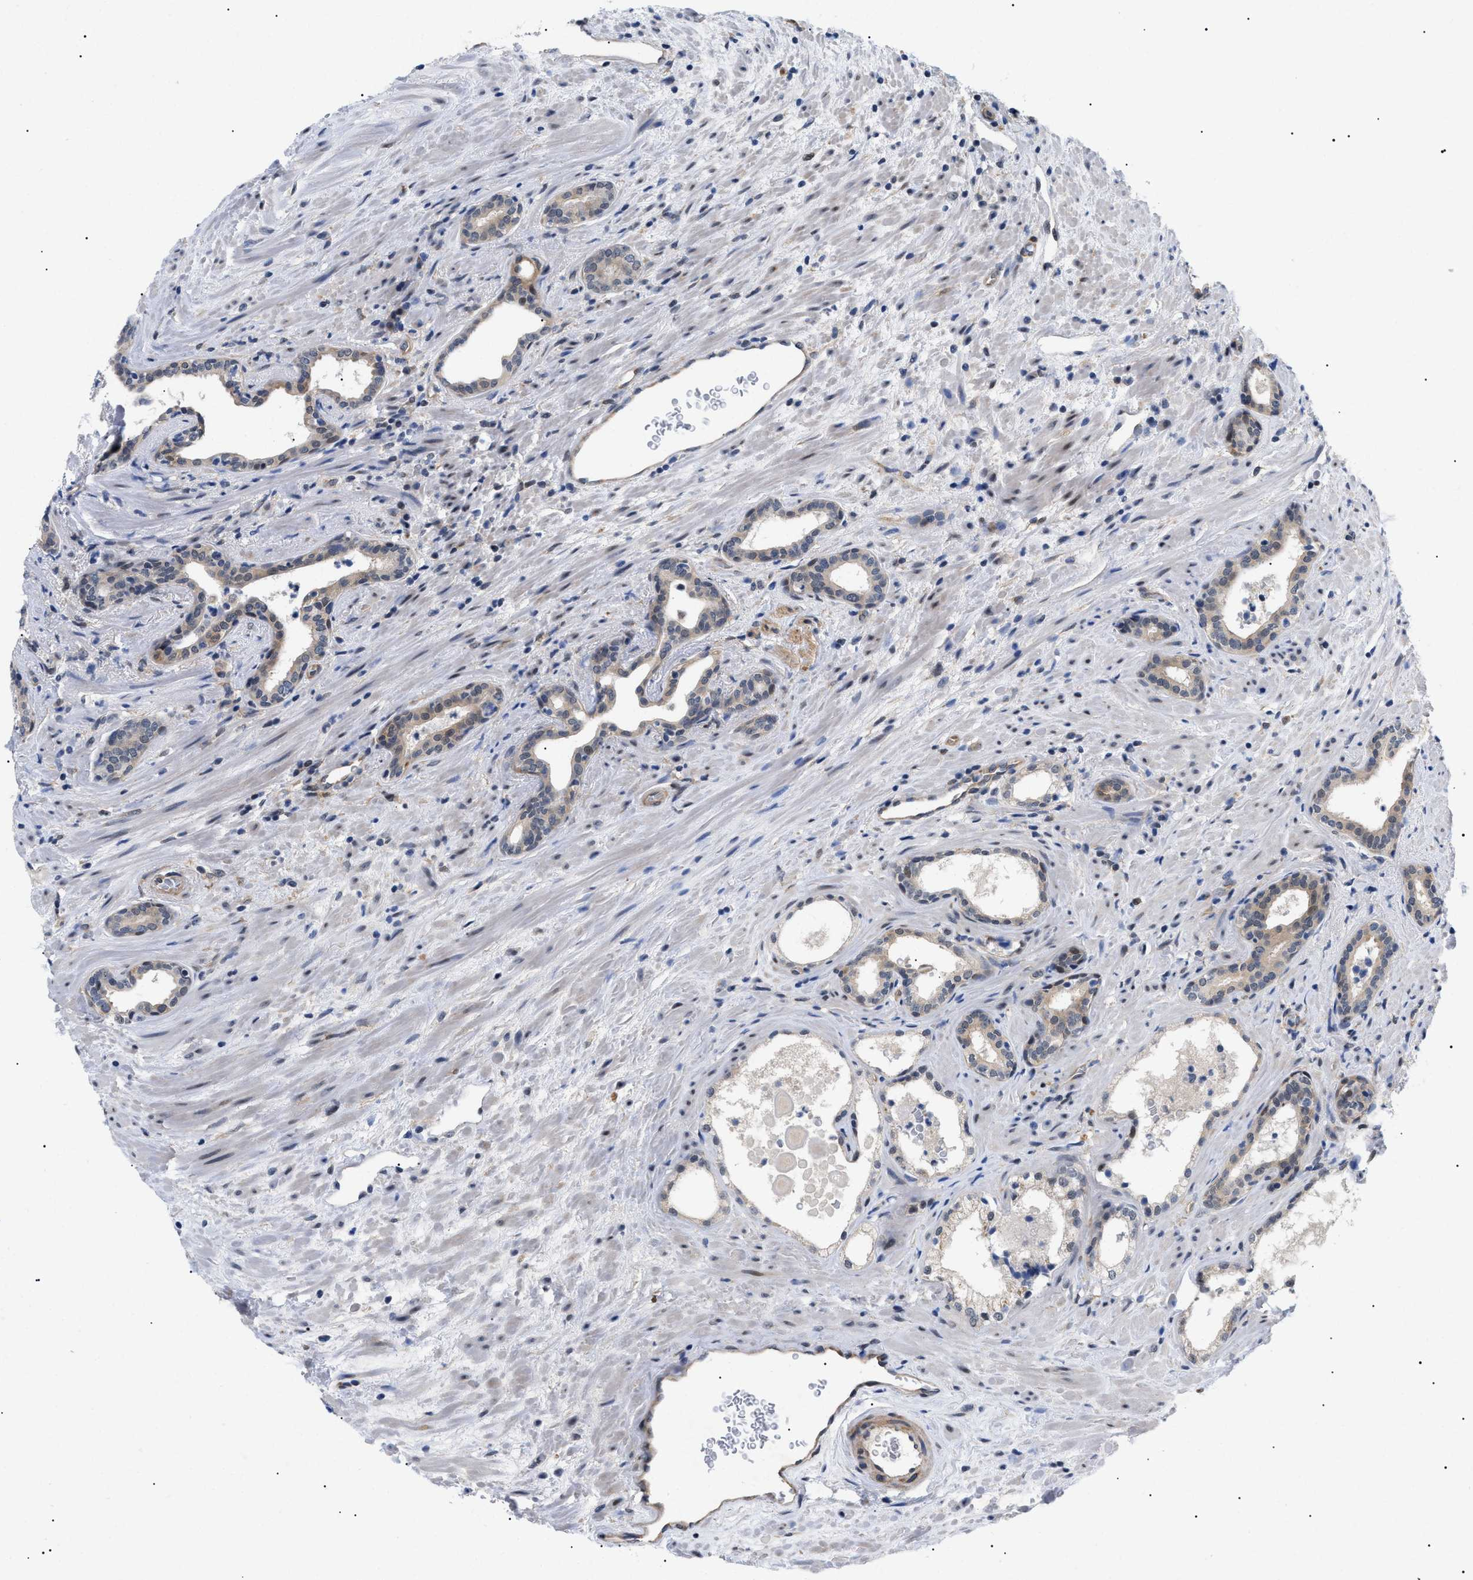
{"staining": {"intensity": "weak", "quantity": ">75%", "location": "cytoplasmic/membranous"}, "tissue": "prostate cancer", "cell_type": "Tumor cells", "image_type": "cancer", "snomed": [{"axis": "morphology", "description": "Adenocarcinoma, High grade"}, {"axis": "topography", "description": "Prostate"}], "caption": "DAB immunohistochemical staining of adenocarcinoma (high-grade) (prostate) demonstrates weak cytoplasmic/membranous protein positivity in approximately >75% of tumor cells.", "gene": "GARRE1", "patient": {"sex": "male", "age": 71}}